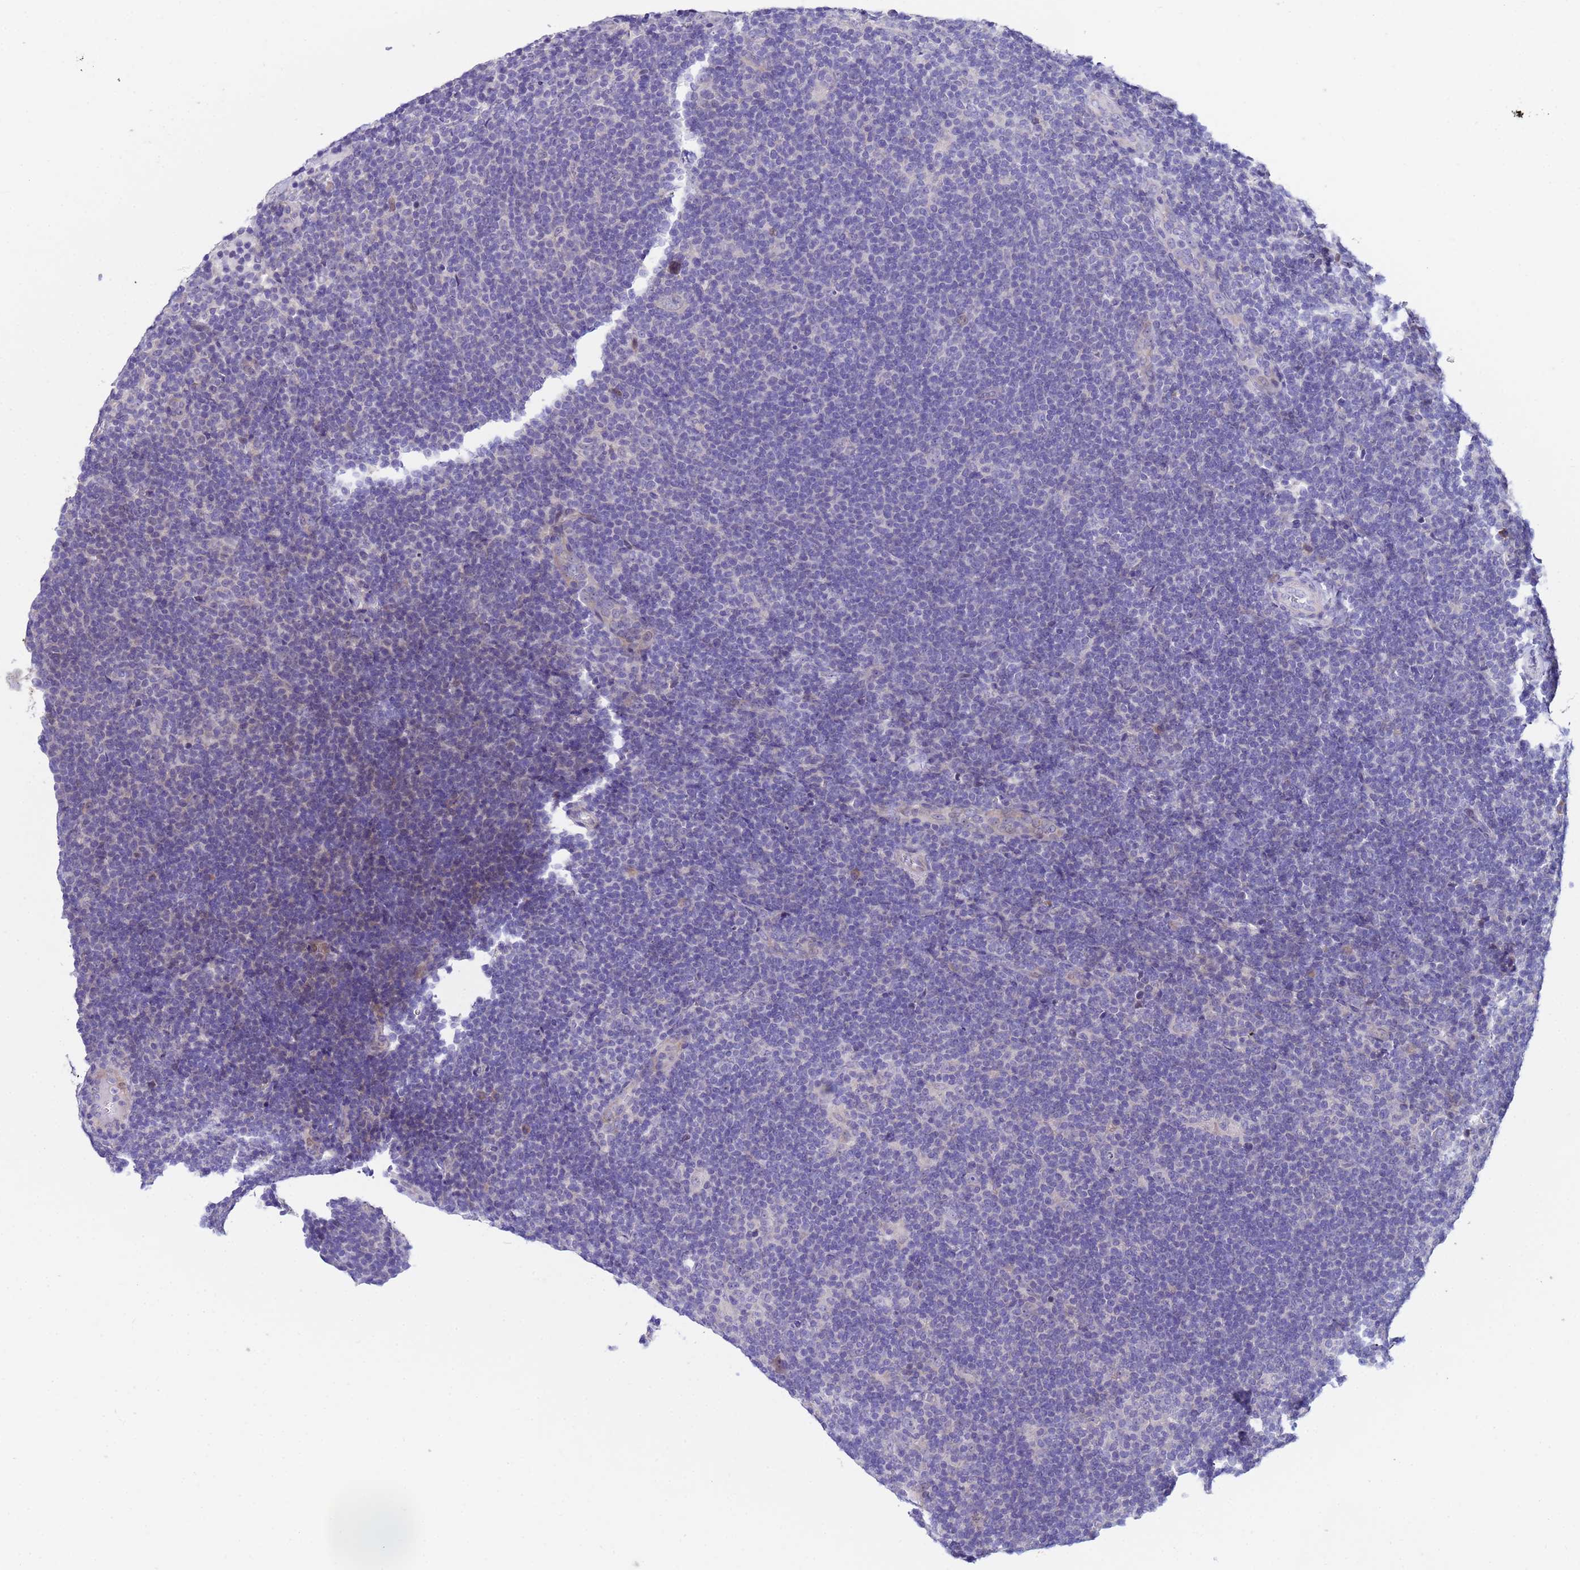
{"staining": {"intensity": "negative", "quantity": "none", "location": "none"}, "tissue": "lymphoma", "cell_type": "Tumor cells", "image_type": "cancer", "snomed": [{"axis": "morphology", "description": "Hodgkin's disease, NOS"}, {"axis": "topography", "description": "Lymph node"}], "caption": "A histopathology image of Hodgkin's disease stained for a protein exhibits no brown staining in tumor cells.", "gene": "IGSF11", "patient": {"sex": "female", "age": 57}}